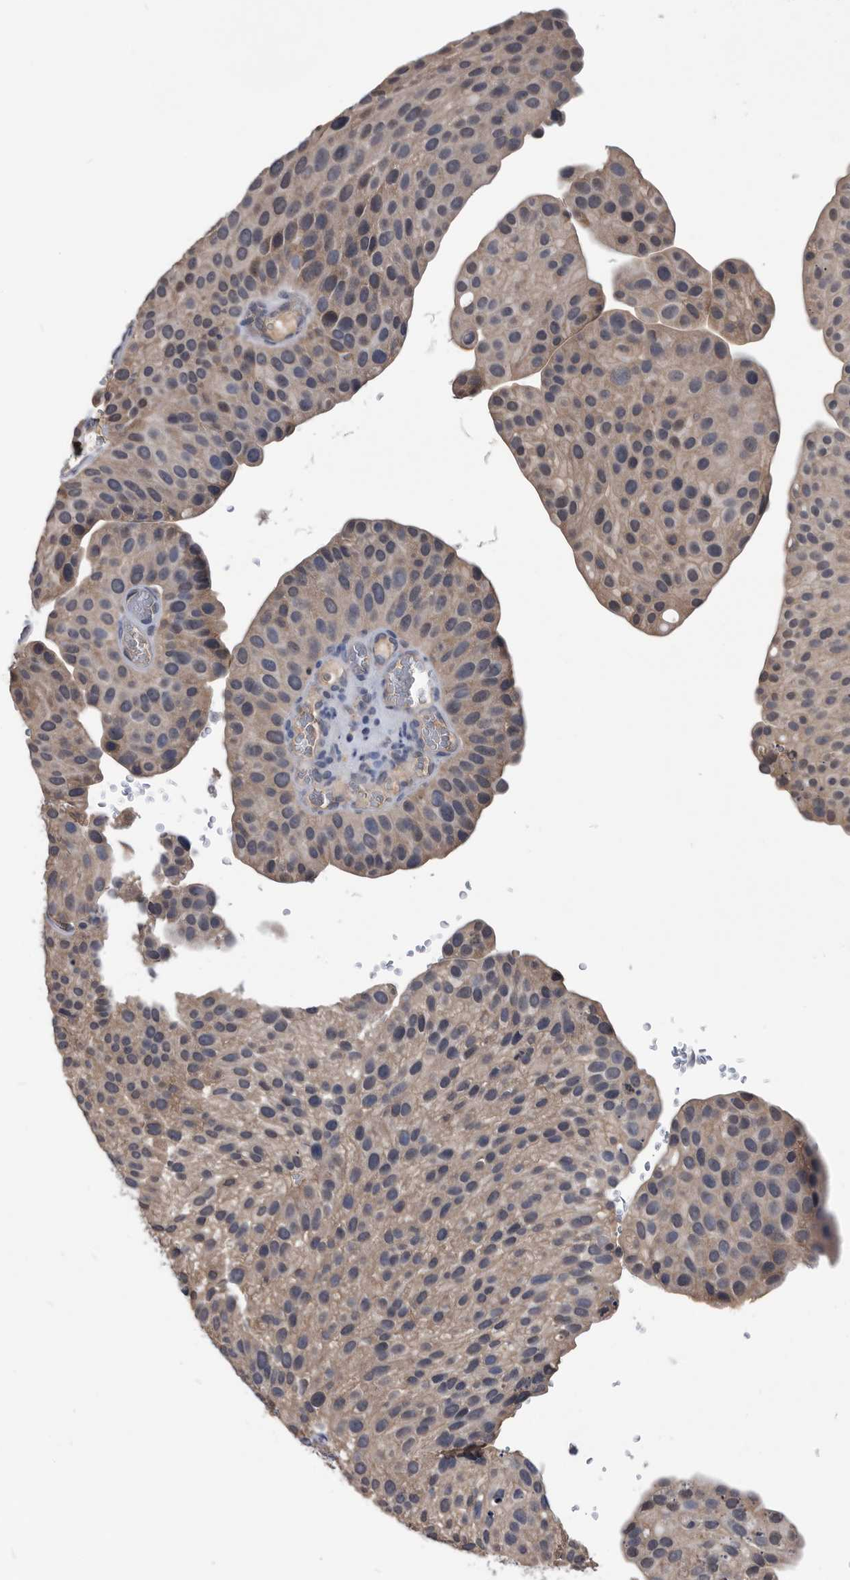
{"staining": {"intensity": "weak", "quantity": ">75%", "location": "cytoplasmic/membranous"}, "tissue": "urothelial cancer", "cell_type": "Tumor cells", "image_type": "cancer", "snomed": [{"axis": "morphology", "description": "Urothelial carcinoma, Low grade"}, {"axis": "topography", "description": "Smooth muscle"}, {"axis": "topography", "description": "Urinary bladder"}], "caption": "A histopathology image showing weak cytoplasmic/membranous expression in approximately >75% of tumor cells in low-grade urothelial carcinoma, as visualized by brown immunohistochemical staining.", "gene": "PDXK", "patient": {"sex": "male", "age": 60}}